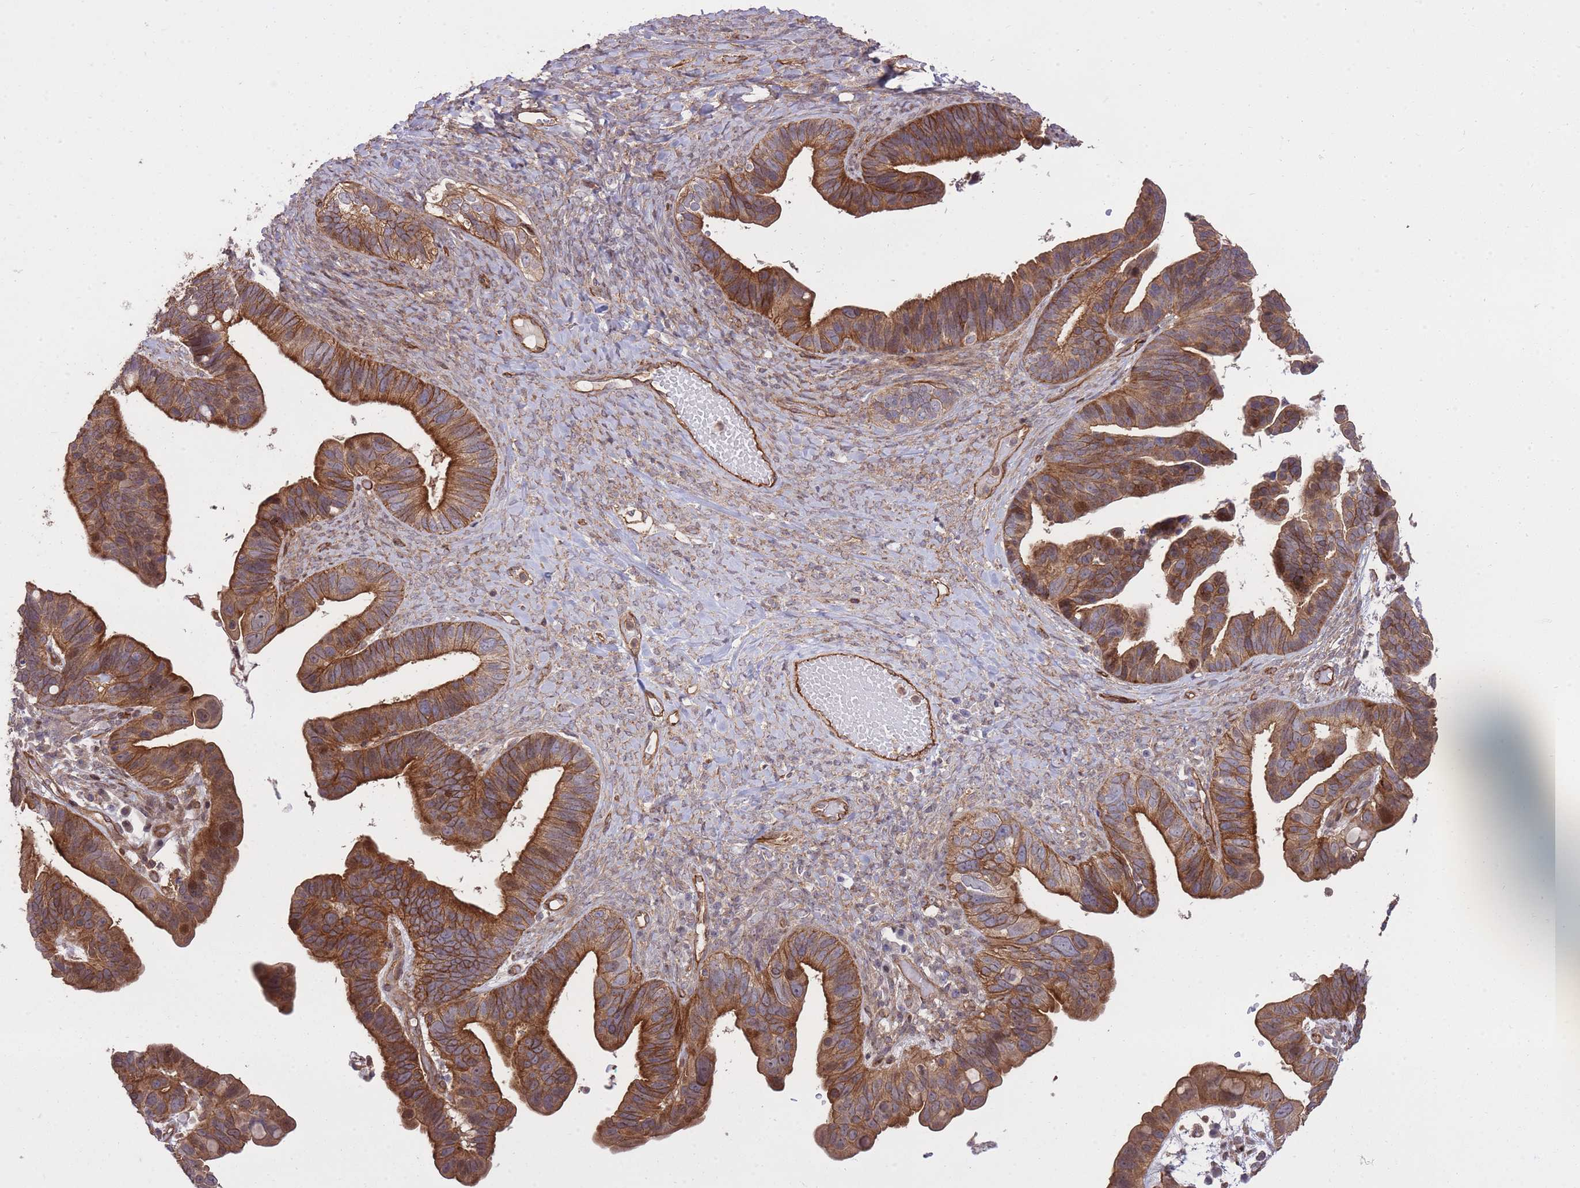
{"staining": {"intensity": "strong", "quantity": ">75%", "location": "cytoplasmic/membranous"}, "tissue": "ovarian cancer", "cell_type": "Tumor cells", "image_type": "cancer", "snomed": [{"axis": "morphology", "description": "Cystadenocarcinoma, serous, NOS"}, {"axis": "topography", "description": "Ovary"}], "caption": "This image displays IHC staining of human ovarian cancer, with high strong cytoplasmic/membranous staining in about >75% of tumor cells.", "gene": "PLD1", "patient": {"sex": "female", "age": 56}}